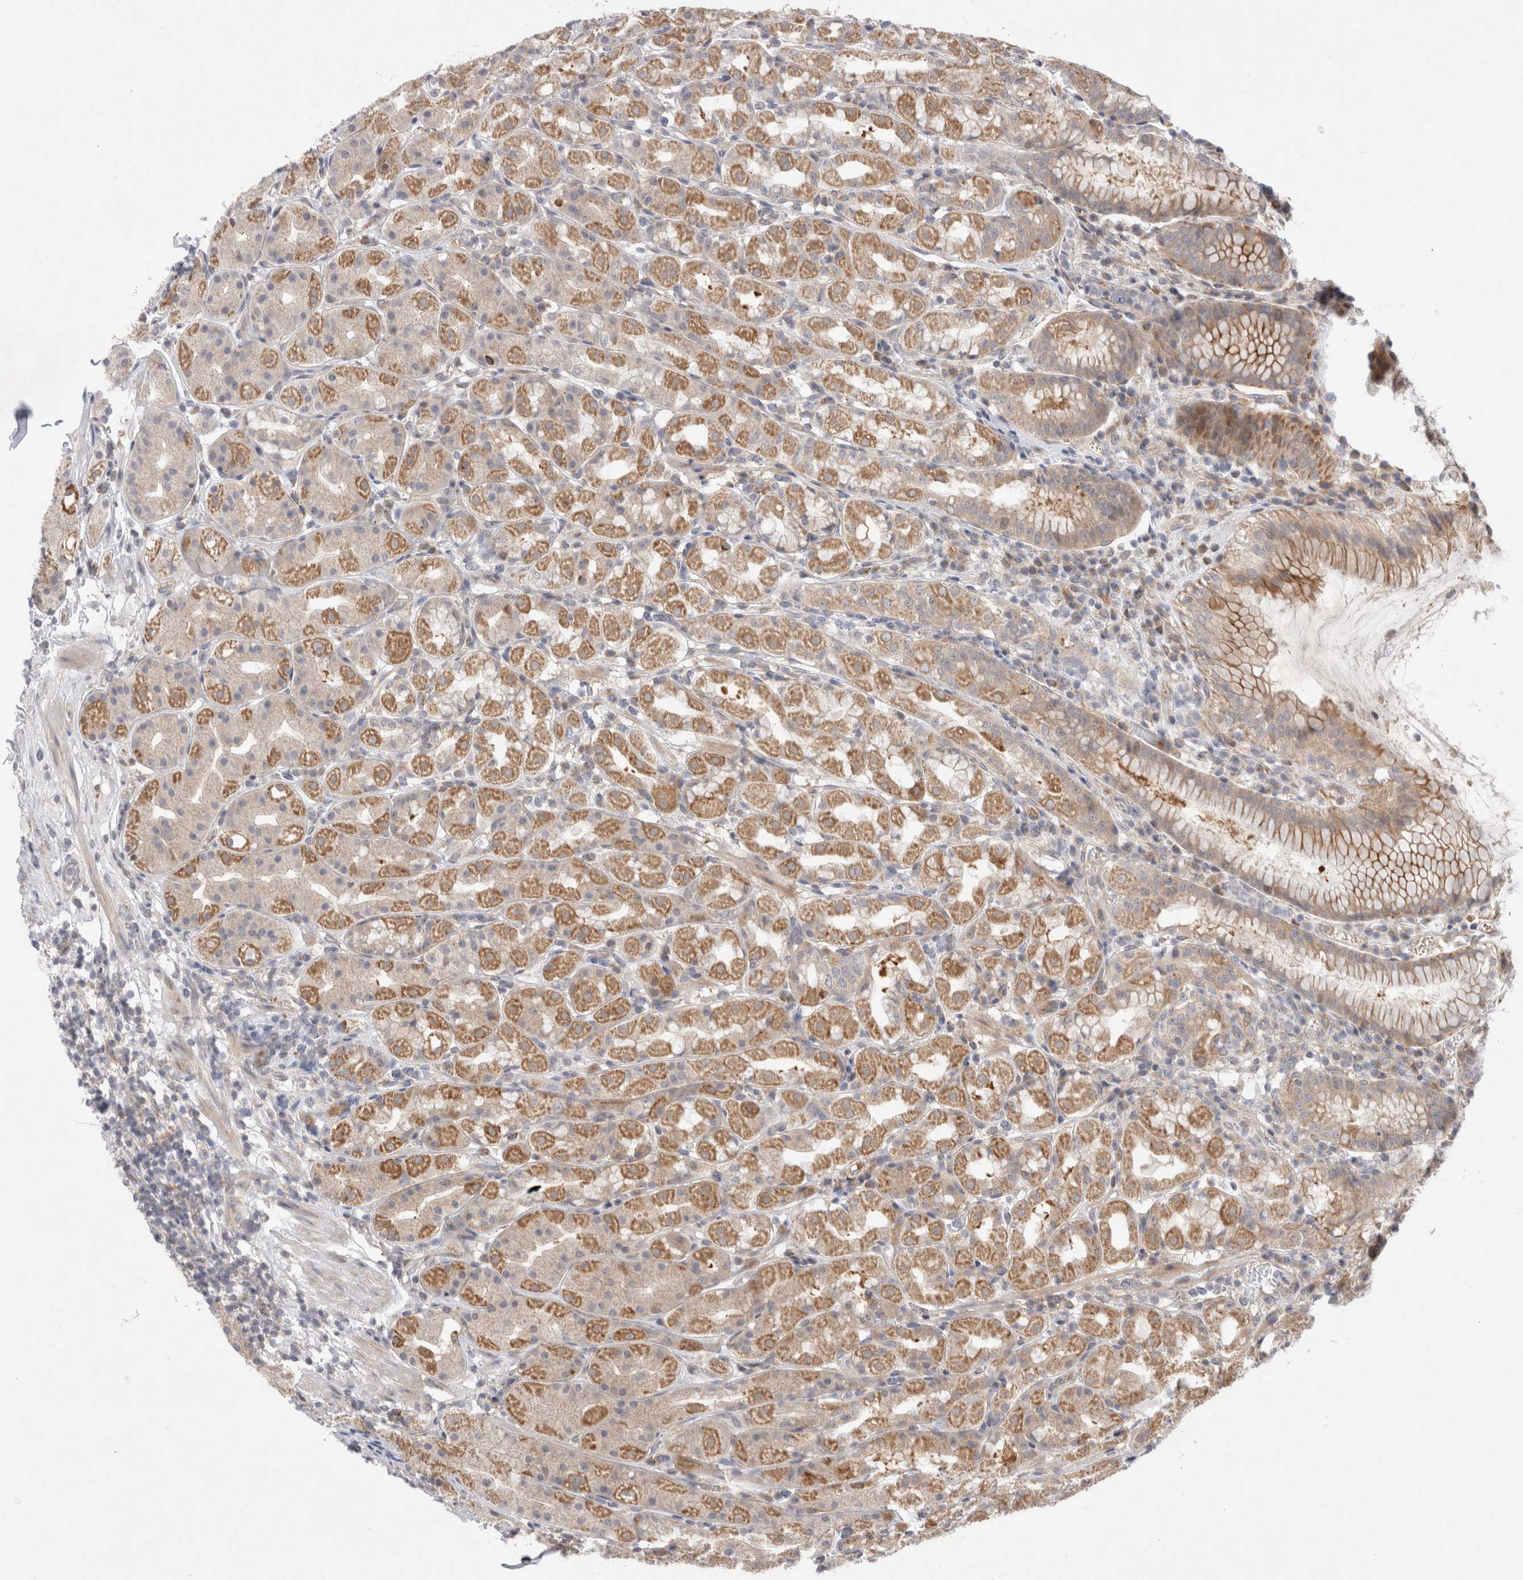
{"staining": {"intensity": "moderate", "quantity": "25%-75%", "location": "cytoplasmic/membranous"}, "tissue": "stomach", "cell_type": "Glandular cells", "image_type": "normal", "snomed": [{"axis": "morphology", "description": "Normal tissue, NOS"}, {"axis": "topography", "description": "Stomach, lower"}], "caption": "DAB (3,3'-diaminobenzidine) immunohistochemical staining of unremarkable human stomach exhibits moderate cytoplasmic/membranous protein positivity in approximately 25%-75% of glandular cells. (Stains: DAB in brown, nuclei in blue, Microscopy: brightfield microscopy at high magnification).", "gene": "NPC1", "patient": {"sex": "female", "age": 56}}